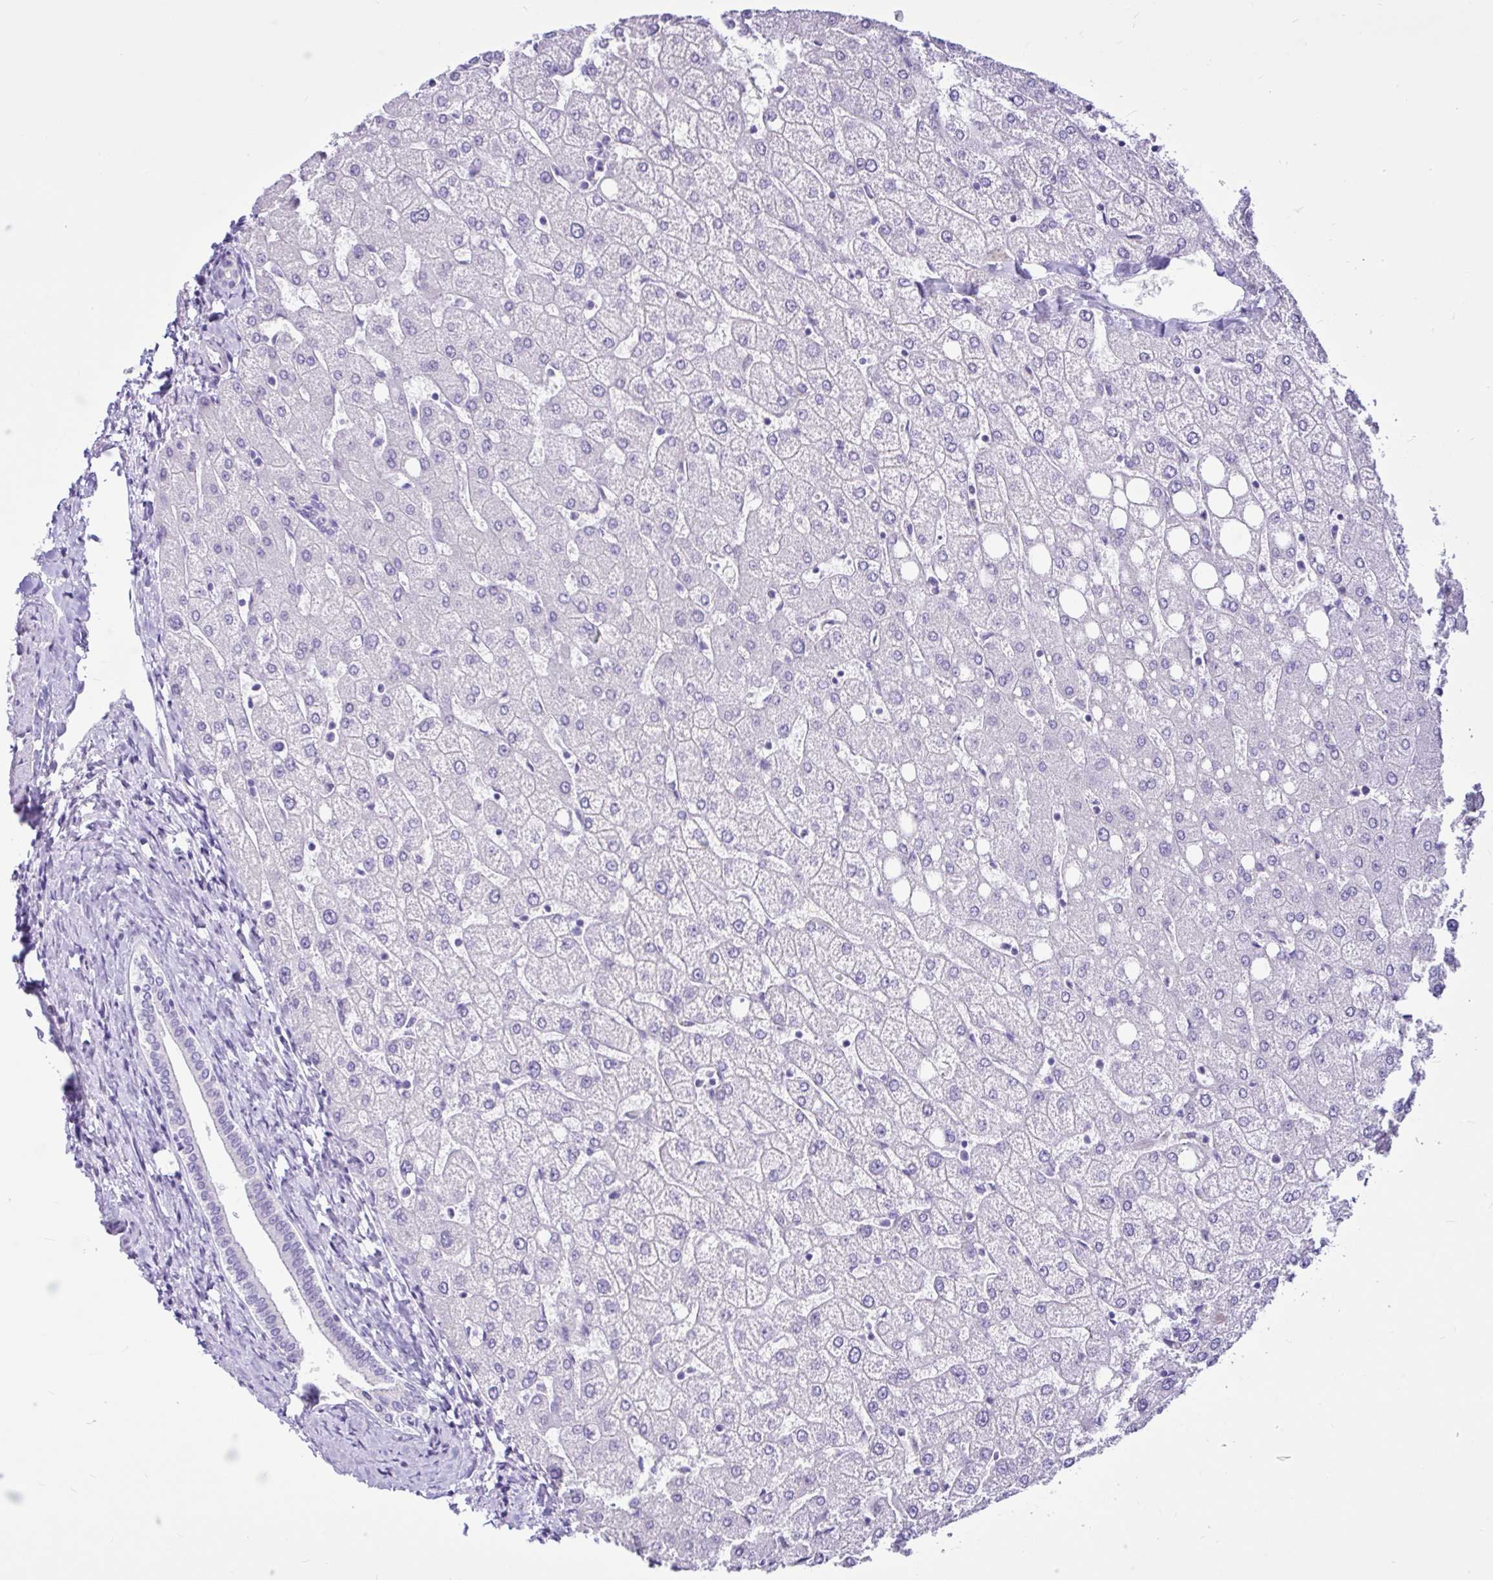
{"staining": {"intensity": "negative", "quantity": "none", "location": "none"}, "tissue": "liver", "cell_type": "Cholangiocytes", "image_type": "normal", "snomed": [{"axis": "morphology", "description": "Normal tissue, NOS"}, {"axis": "topography", "description": "Liver"}], "caption": "High magnification brightfield microscopy of benign liver stained with DAB (3,3'-diaminobenzidine) (brown) and counterstained with hematoxylin (blue): cholangiocytes show no significant expression.", "gene": "CYP19A1", "patient": {"sex": "female", "age": 54}}